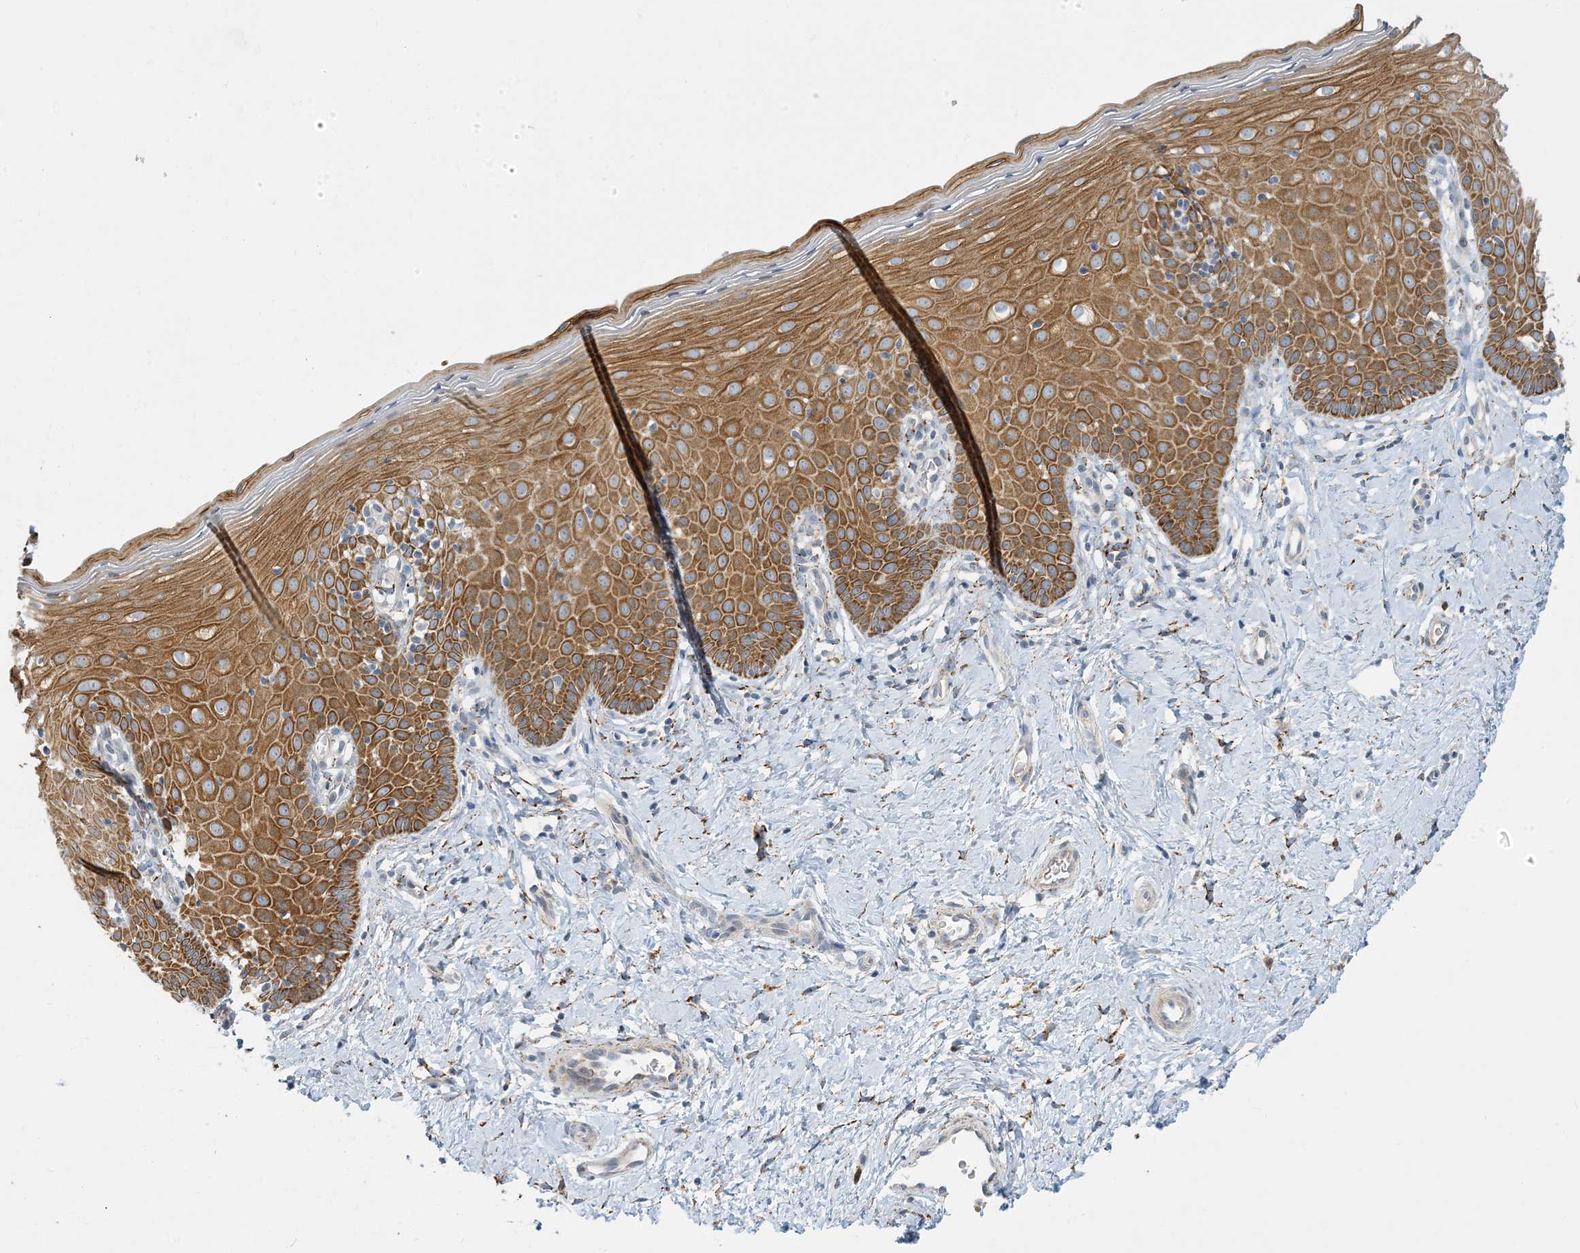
{"staining": {"intensity": "negative", "quantity": "none", "location": "none"}, "tissue": "cervix", "cell_type": "Glandular cells", "image_type": "normal", "snomed": [{"axis": "morphology", "description": "Normal tissue, NOS"}, {"axis": "topography", "description": "Cervix"}], "caption": "This is an IHC image of normal human cervix. There is no staining in glandular cells.", "gene": "LTN1", "patient": {"sex": "female", "age": 36}}